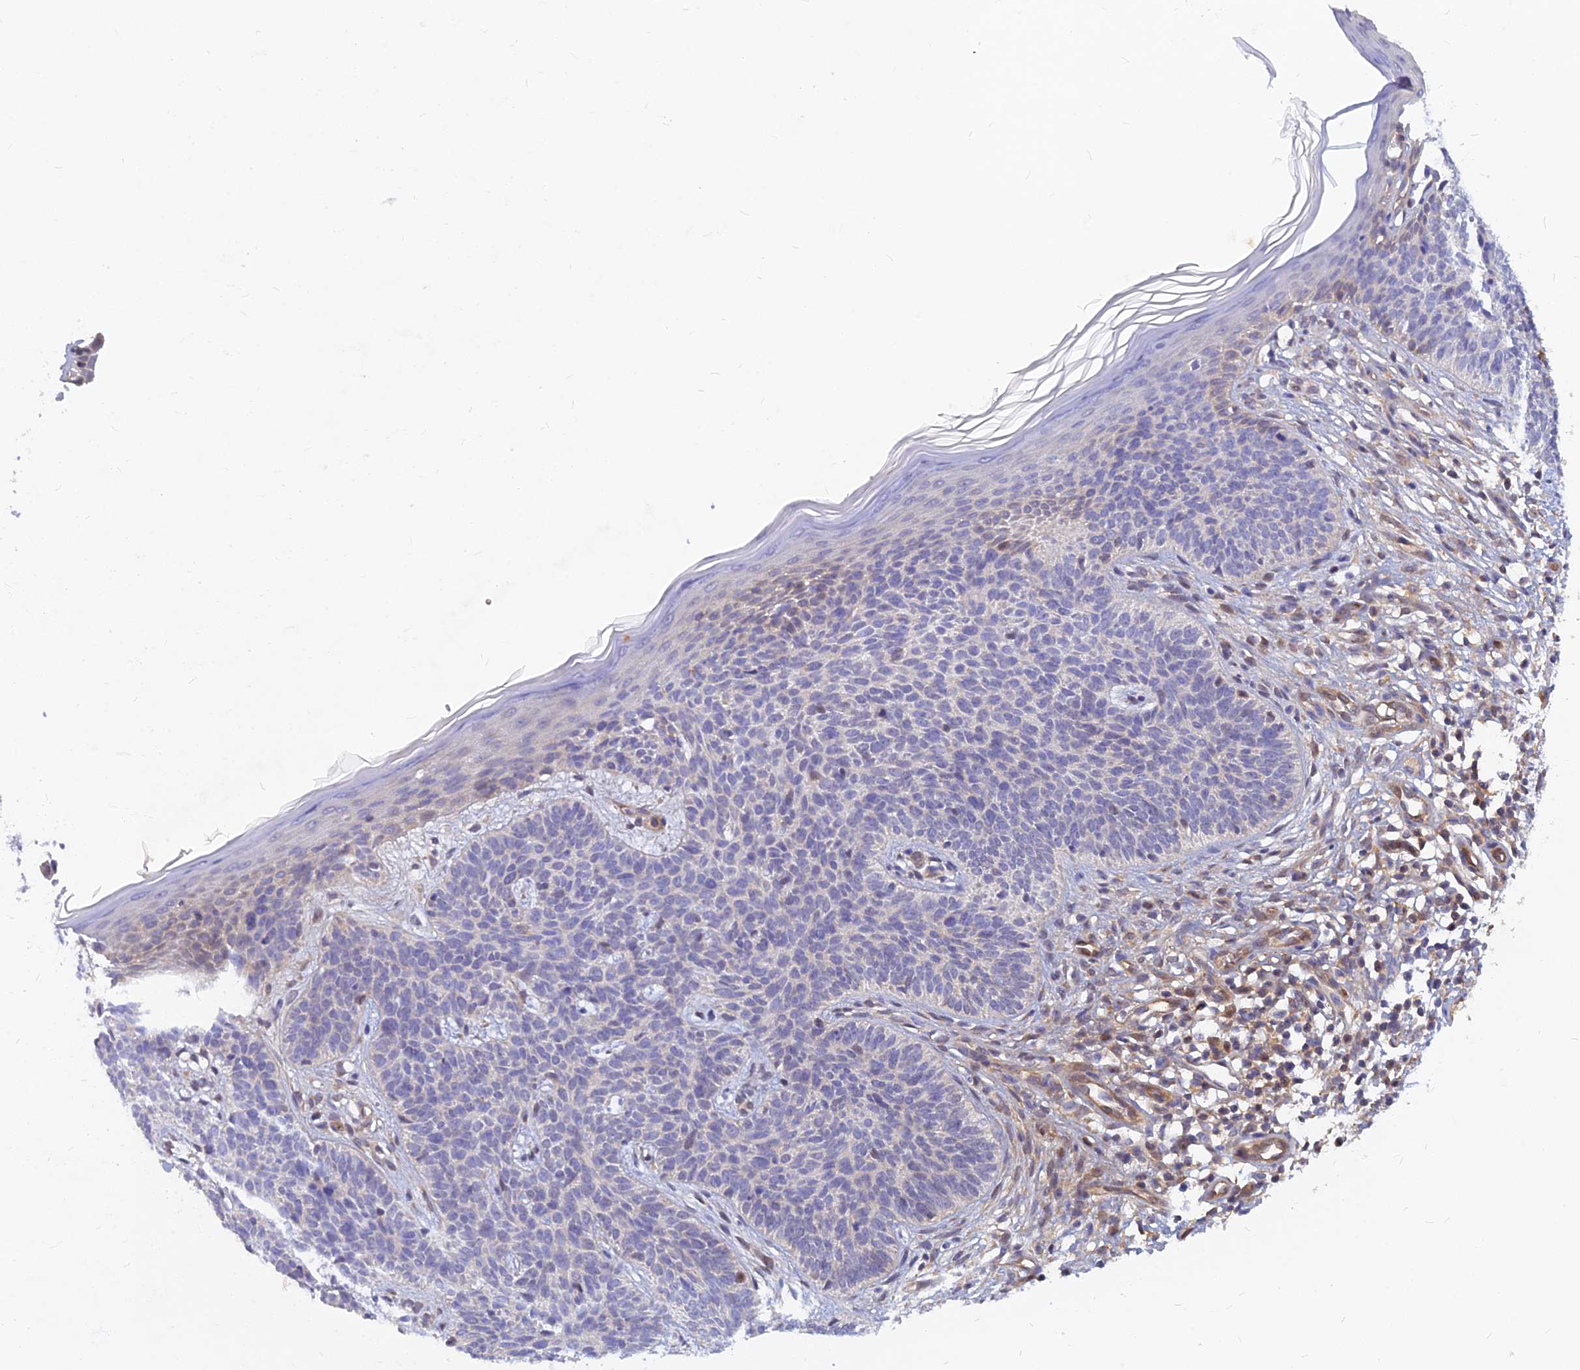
{"staining": {"intensity": "moderate", "quantity": "<25%", "location": "nuclear"}, "tissue": "skin cancer", "cell_type": "Tumor cells", "image_type": "cancer", "snomed": [{"axis": "morphology", "description": "Basal cell carcinoma"}, {"axis": "topography", "description": "Skin"}], "caption": "There is low levels of moderate nuclear expression in tumor cells of skin cancer (basal cell carcinoma), as demonstrated by immunohistochemical staining (brown color).", "gene": "ARL2BP", "patient": {"sex": "female", "age": 66}}